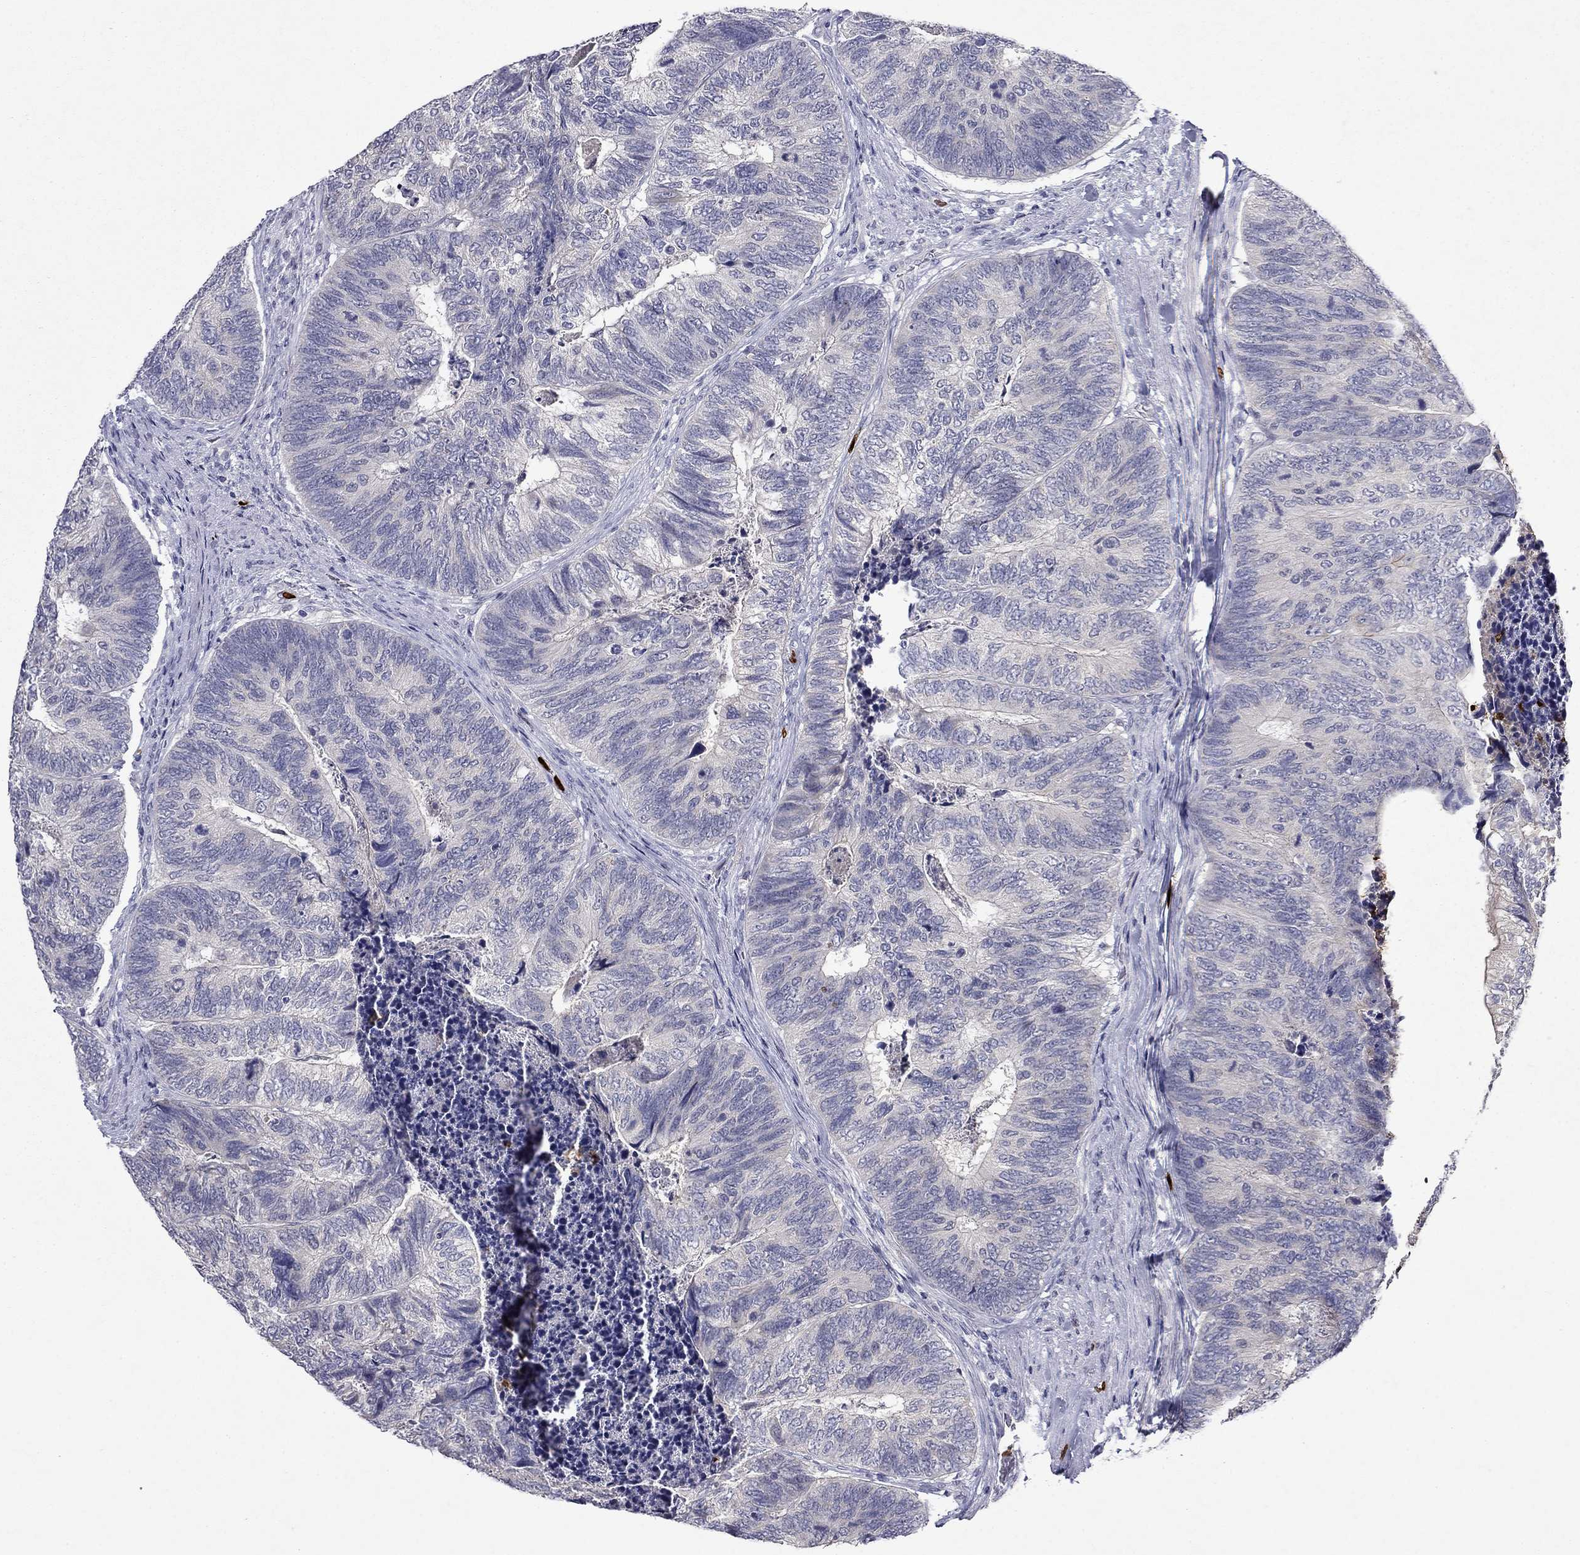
{"staining": {"intensity": "negative", "quantity": "none", "location": "none"}, "tissue": "colorectal cancer", "cell_type": "Tumor cells", "image_type": "cancer", "snomed": [{"axis": "morphology", "description": "Adenocarcinoma, NOS"}, {"axis": "topography", "description": "Colon"}], "caption": "Immunohistochemical staining of human adenocarcinoma (colorectal) displays no significant staining in tumor cells. Nuclei are stained in blue.", "gene": "IRF5", "patient": {"sex": "female", "age": 67}}